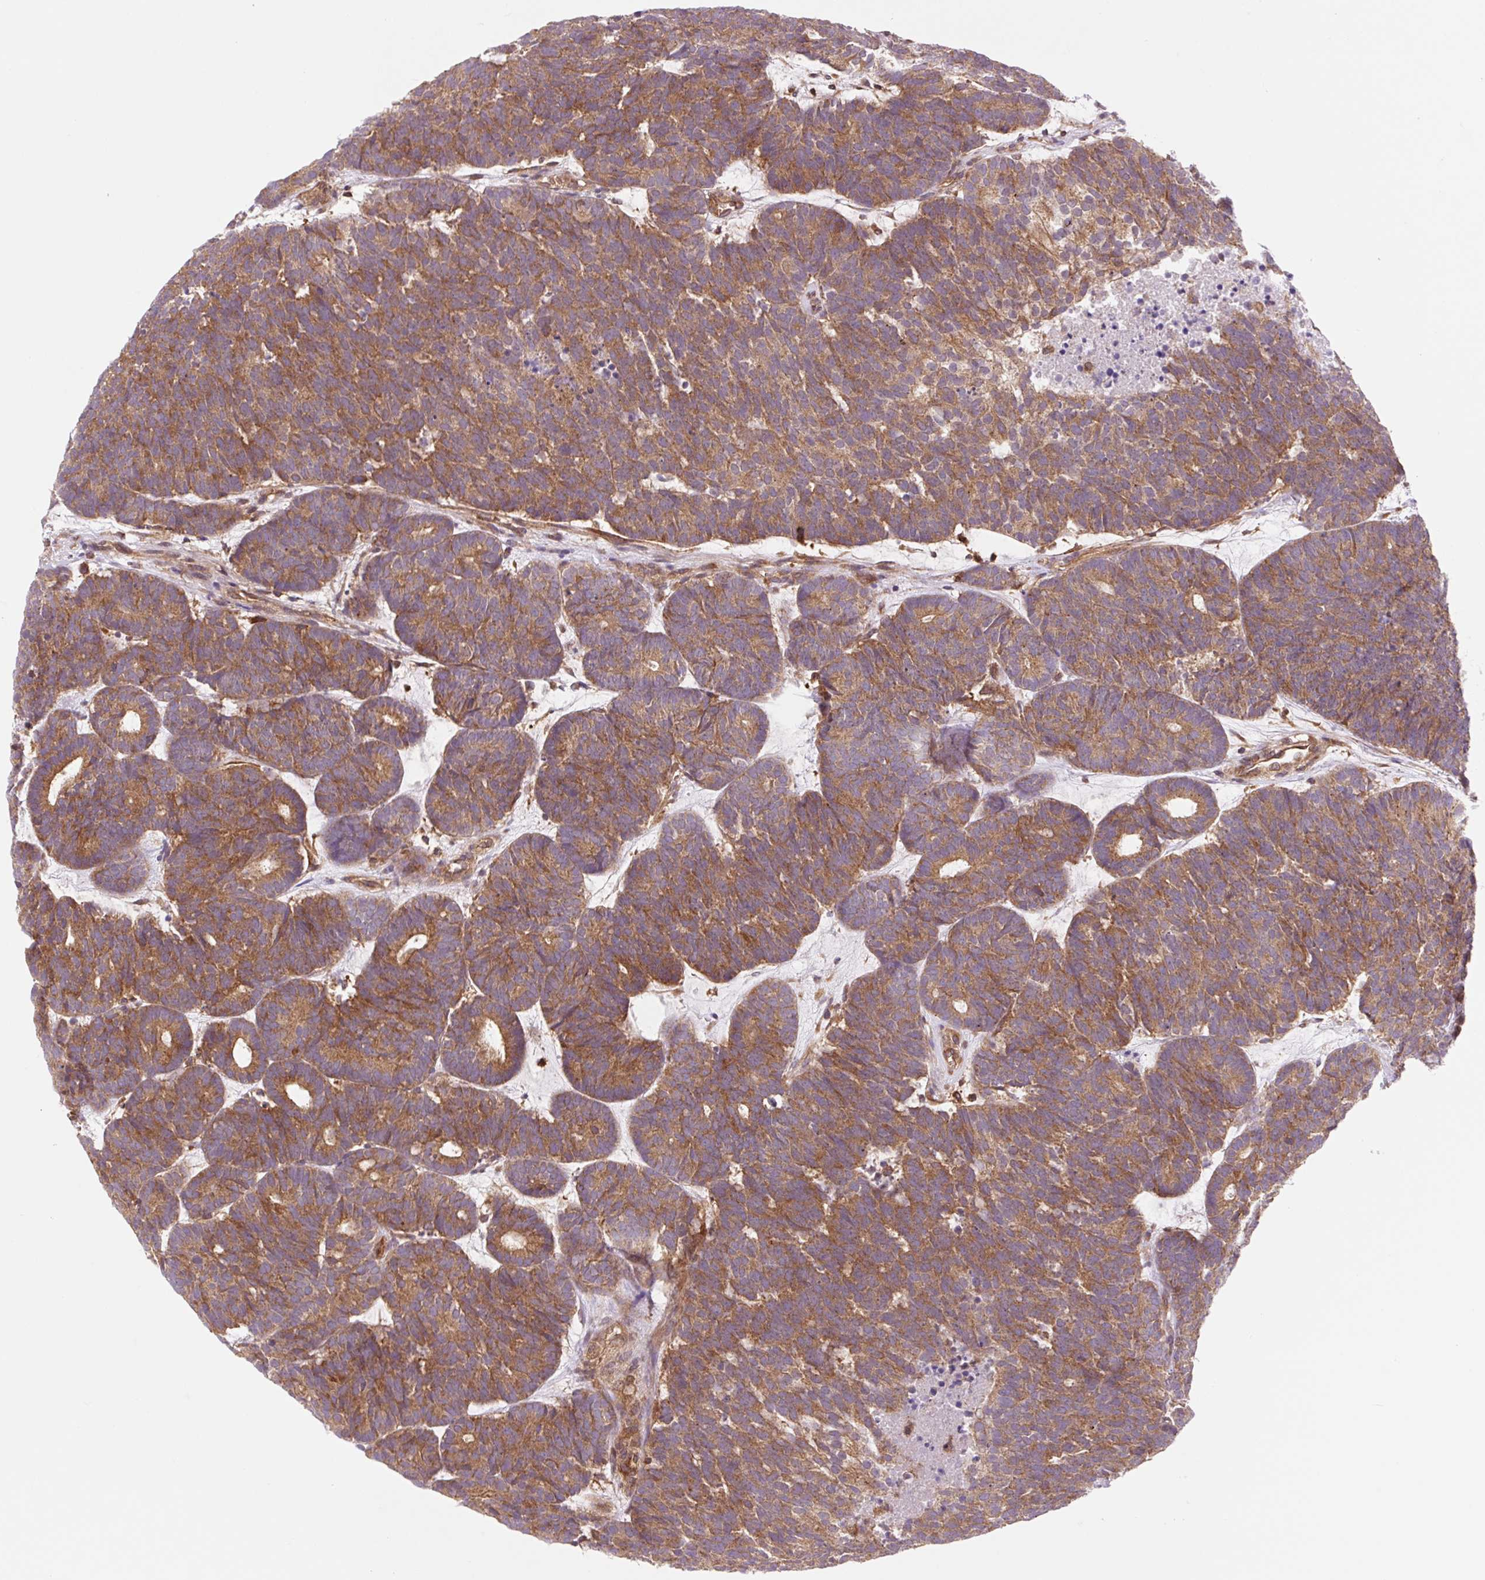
{"staining": {"intensity": "moderate", "quantity": ">75%", "location": "cytoplasmic/membranous"}, "tissue": "head and neck cancer", "cell_type": "Tumor cells", "image_type": "cancer", "snomed": [{"axis": "morphology", "description": "Adenocarcinoma, NOS"}, {"axis": "topography", "description": "Head-Neck"}], "caption": "Immunohistochemistry (IHC) of human head and neck cancer (adenocarcinoma) shows medium levels of moderate cytoplasmic/membranous staining in about >75% of tumor cells.", "gene": "VPS4A", "patient": {"sex": "female", "age": 81}}